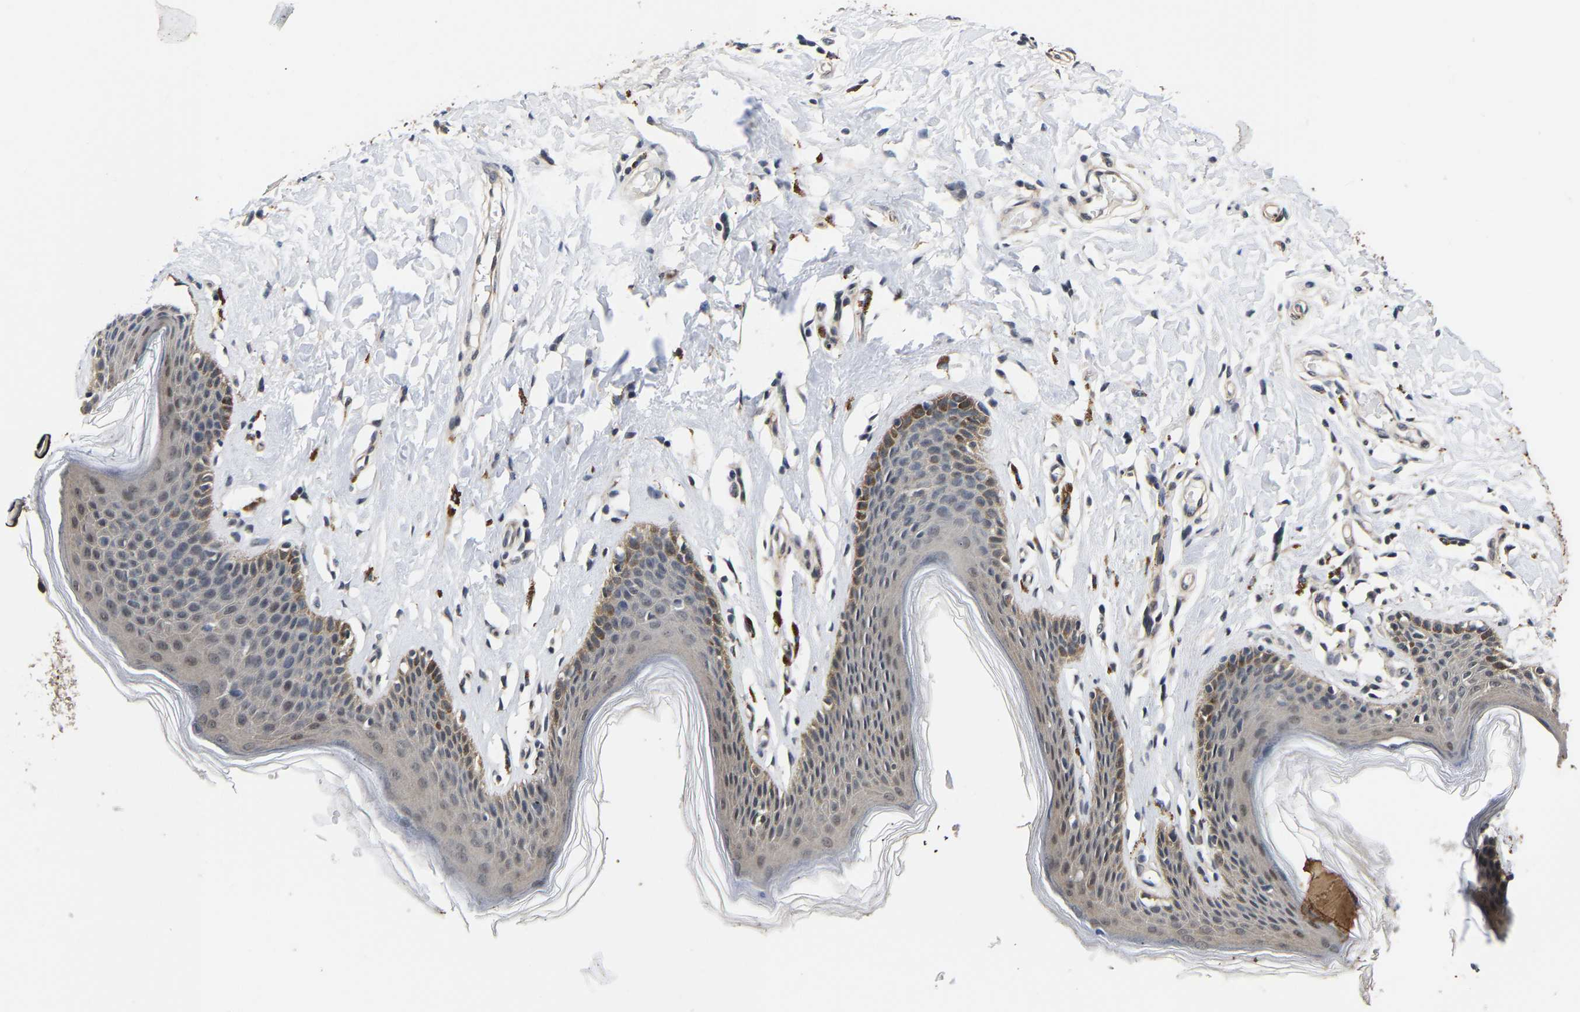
{"staining": {"intensity": "weak", "quantity": "<25%", "location": "cytoplasmic/membranous"}, "tissue": "skin", "cell_type": "Epidermal cells", "image_type": "normal", "snomed": [{"axis": "morphology", "description": "Normal tissue, NOS"}, {"axis": "topography", "description": "Vulva"}], "caption": "Immunohistochemistry image of benign skin: human skin stained with DAB (3,3'-diaminobenzidine) shows no significant protein staining in epidermal cells.", "gene": "METTL16", "patient": {"sex": "female", "age": 66}}